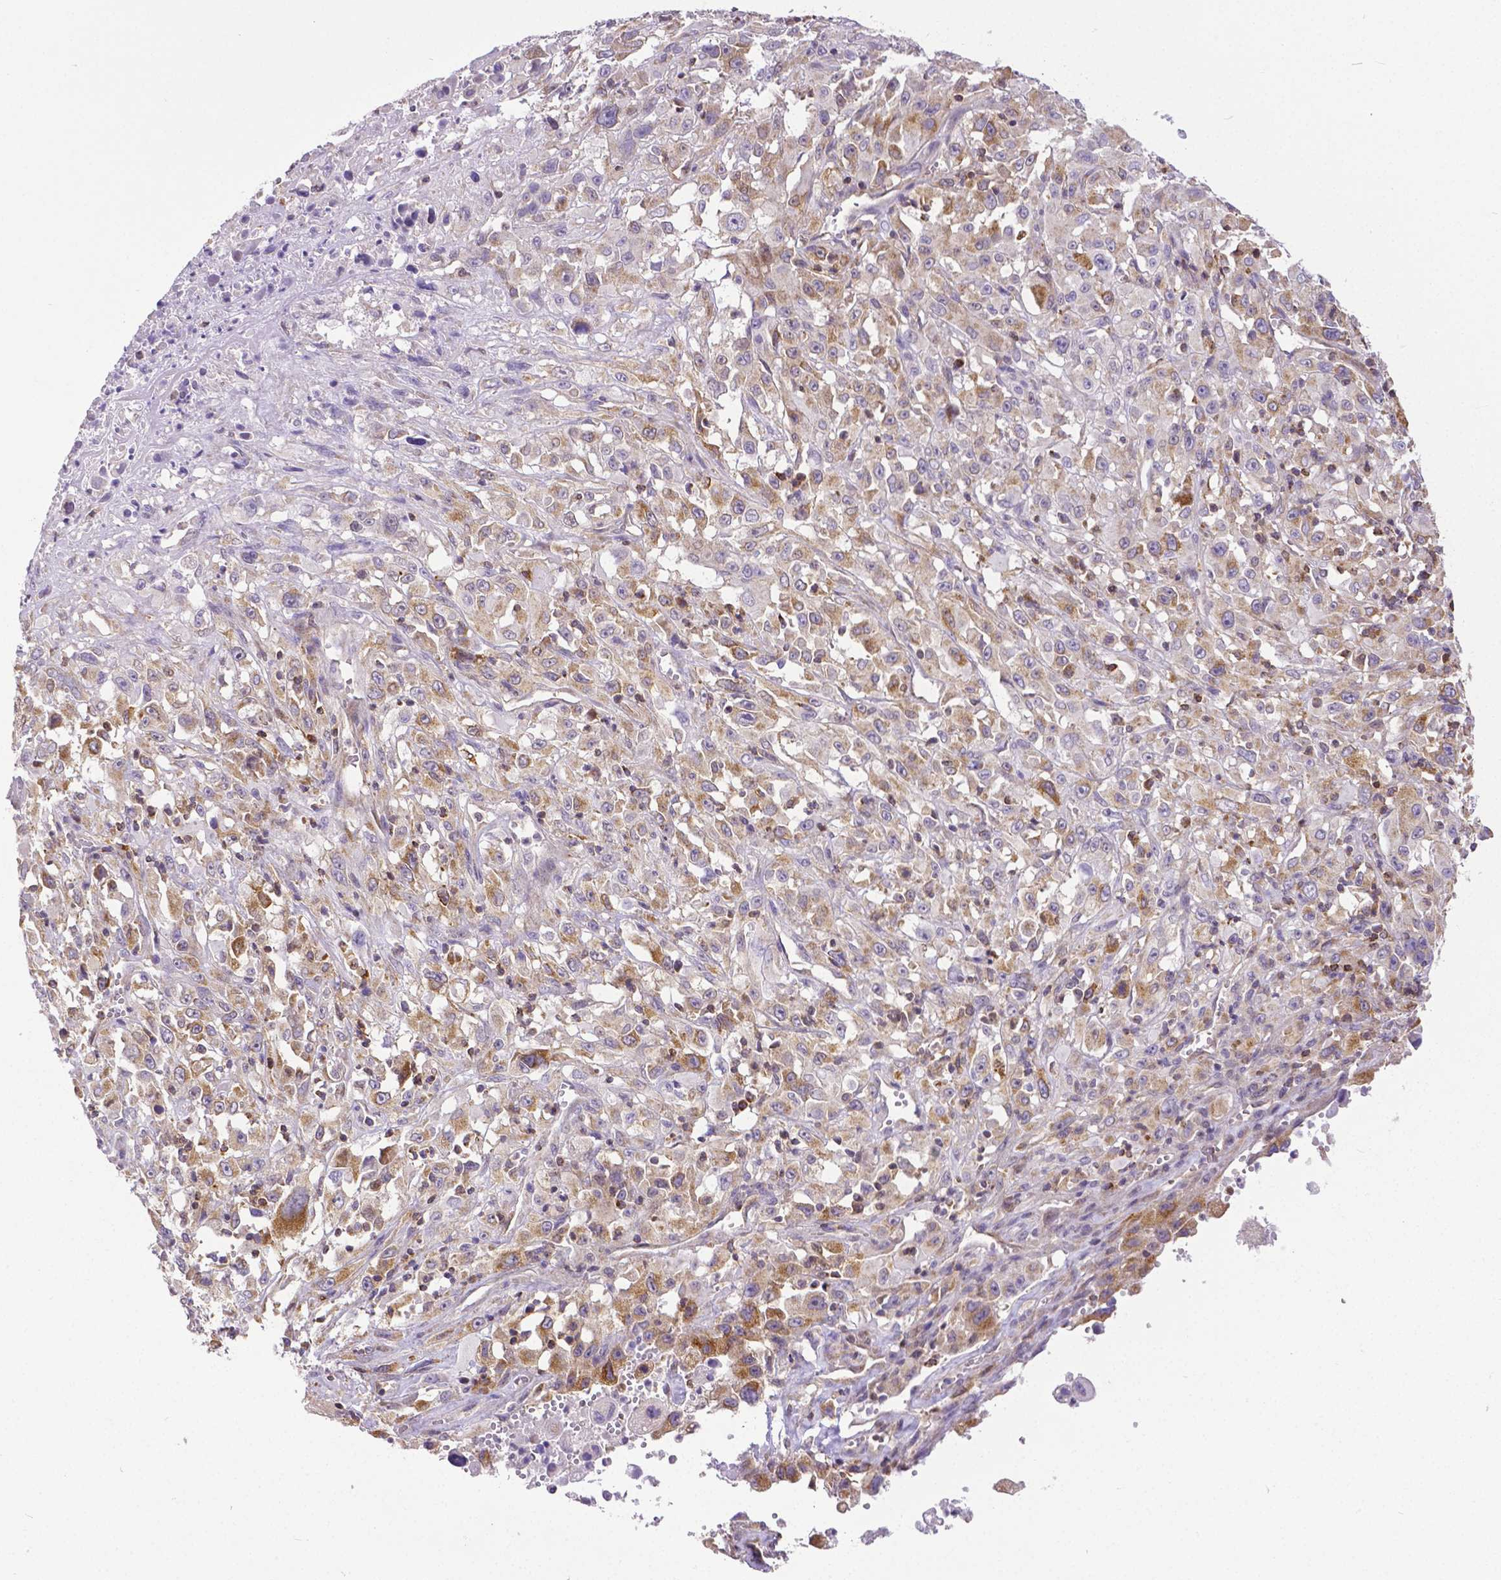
{"staining": {"intensity": "moderate", "quantity": ">75%", "location": "cytoplasmic/membranous"}, "tissue": "melanoma", "cell_type": "Tumor cells", "image_type": "cancer", "snomed": [{"axis": "morphology", "description": "Malignant melanoma, Metastatic site"}, {"axis": "topography", "description": "Soft tissue"}], "caption": "Melanoma tissue shows moderate cytoplasmic/membranous staining in about >75% of tumor cells", "gene": "MCL1", "patient": {"sex": "male", "age": 50}}